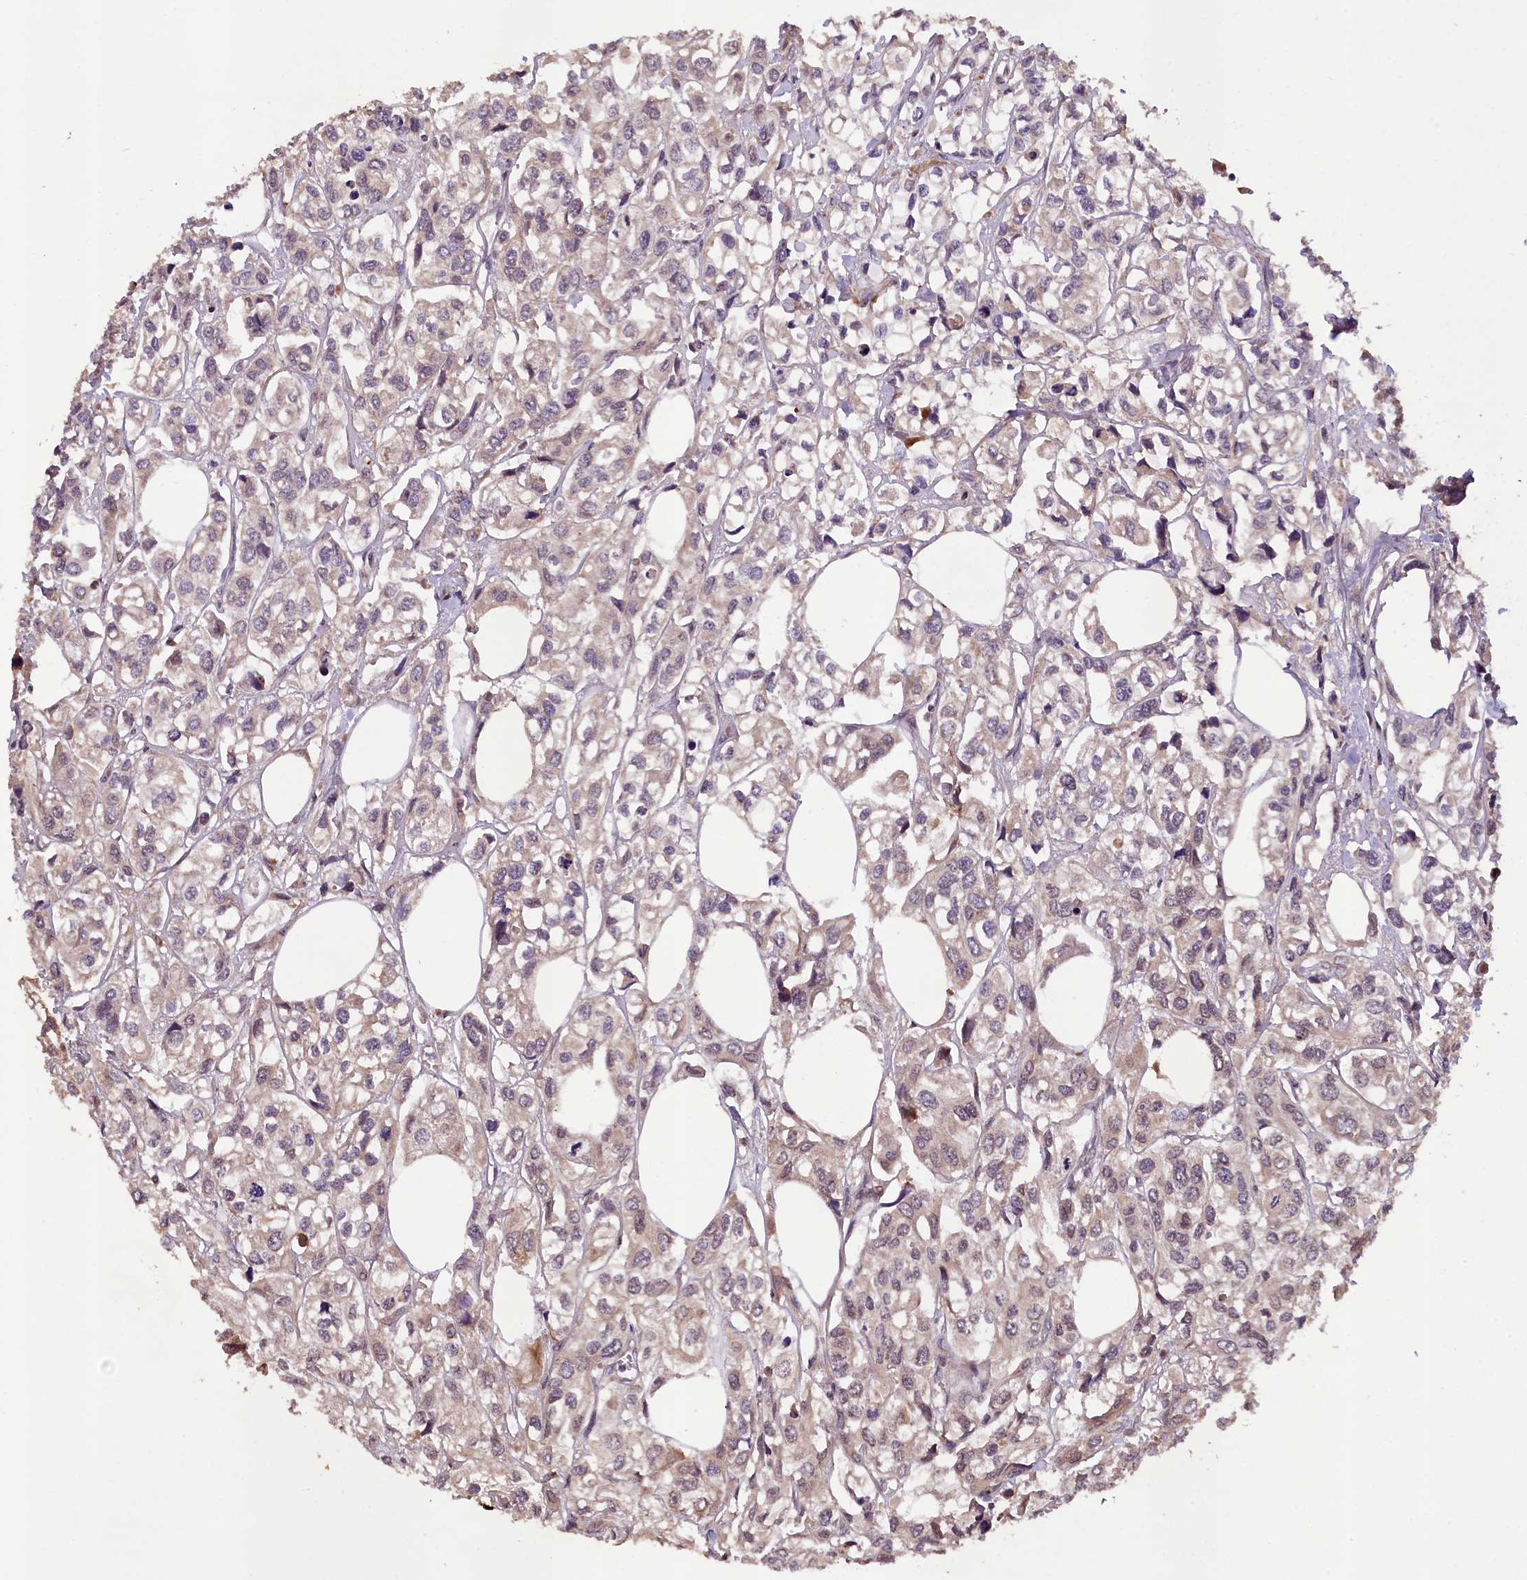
{"staining": {"intensity": "weak", "quantity": "<25%", "location": "cytoplasmic/membranous"}, "tissue": "urothelial cancer", "cell_type": "Tumor cells", "image_type": "cancer", "snomed": [{"axis": "morphology", "description": "Urothelial carcinoma, High grade"}, {"axis": "topography", "description": "Urinary bladder"}], "caption": "Urothelial cancer stained for a protein using IHC exhibits no positivity tumor cells.", "gene": "DNAJB9", "patient": {"sex": "male", "age": 67}}